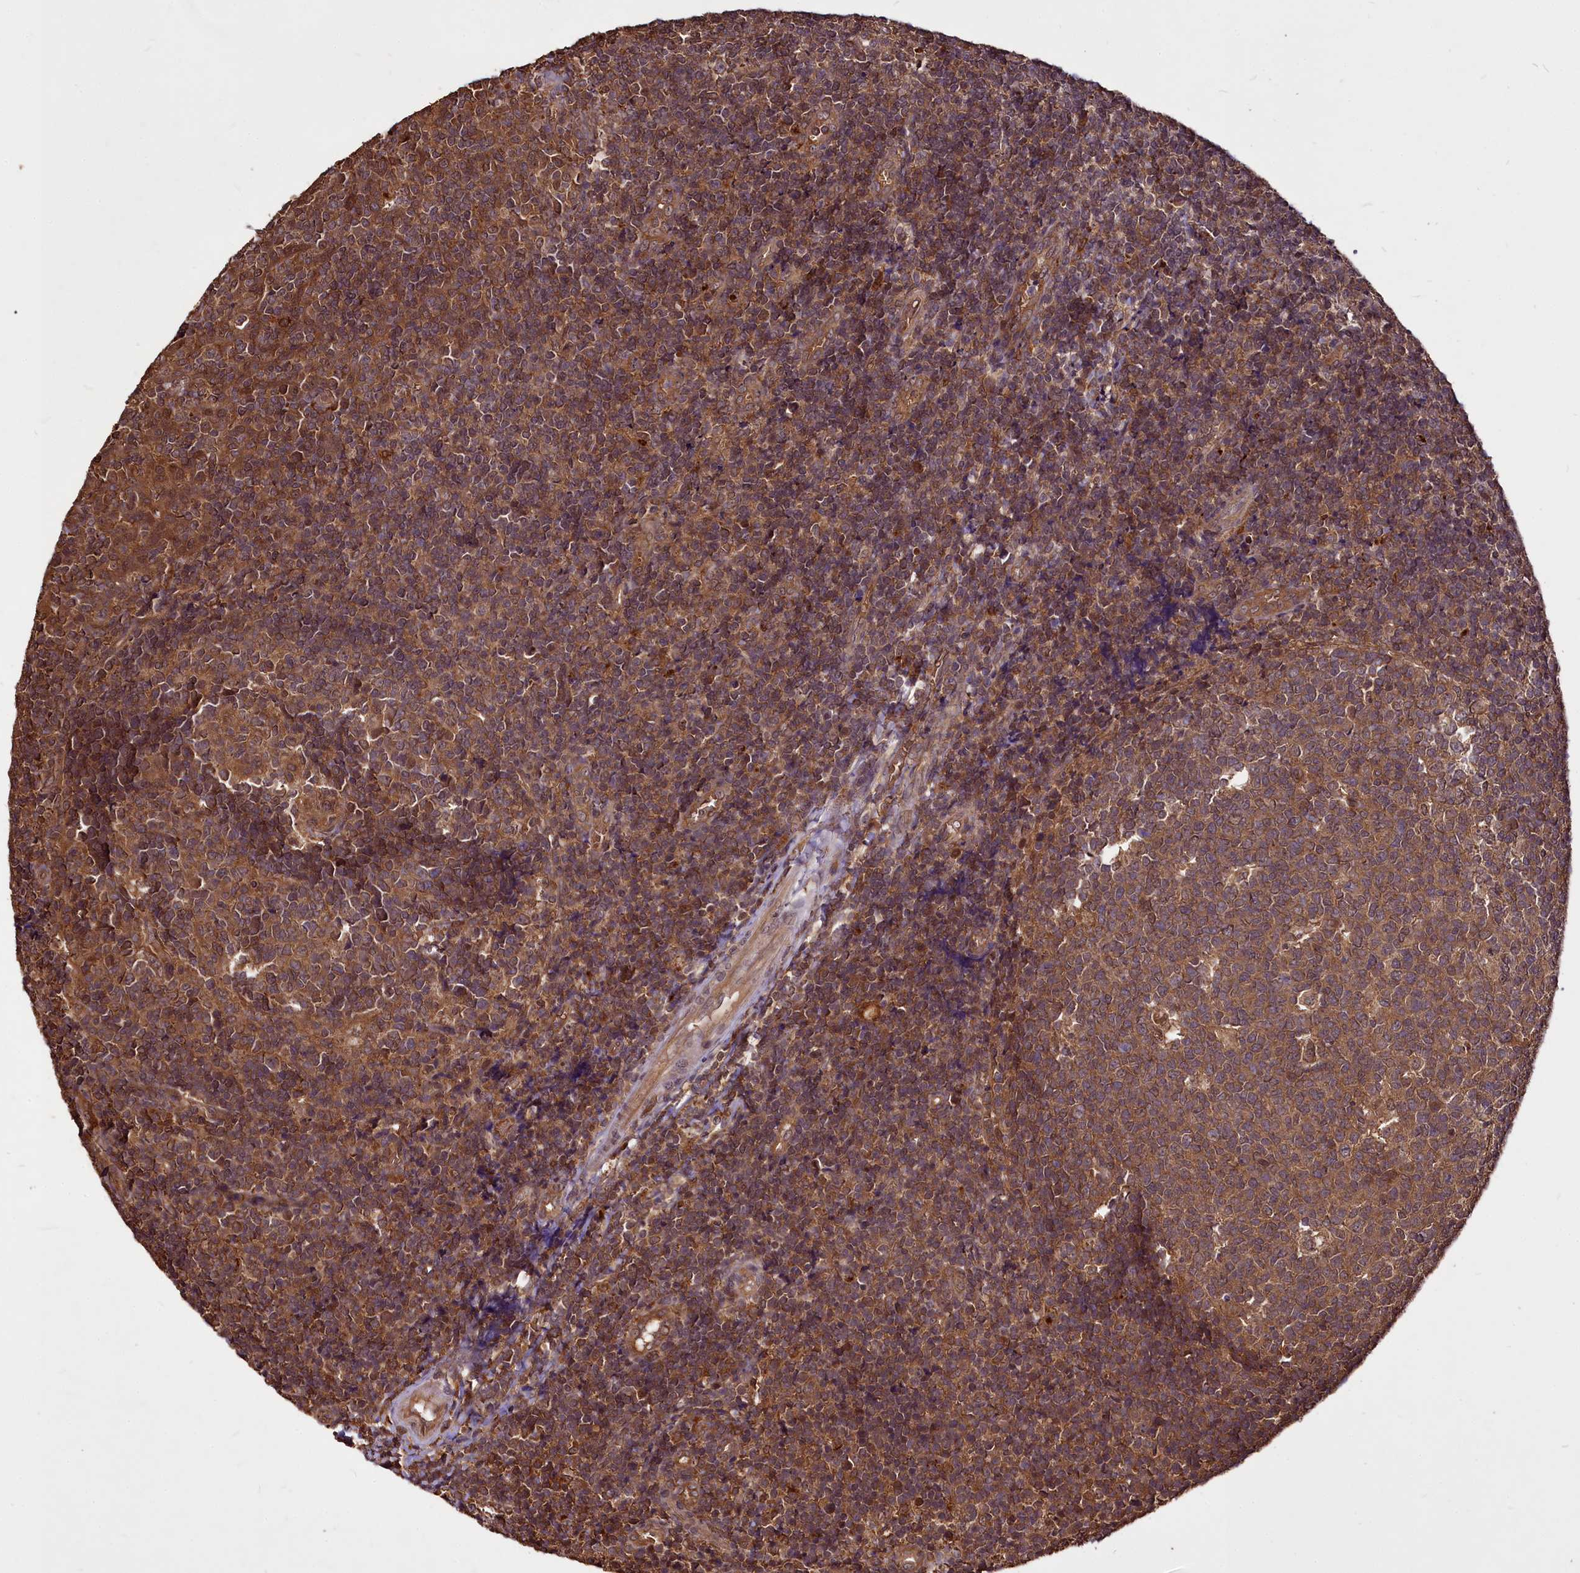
{"staining": {"intensity": "moderate", "quantity": ">75%", "location": "cytoplasmic/membranous"}, "tissue": "tonsil", "cell_type": "Germinal center cells", "image_type": "normal", "snomed": [{"axis": "morphology", "description": "Normal tissue, NOS"}, {"axis": "topography", "description": "Tonsil"}], "caption": "Brown immunohistochemical staining in unremarkable human tonsil demonstrates moderate cytoplasmic/membranous staining in about >75% of germinal center cells.", "gene": "VPS51", "patient": {"sex": "female", "age": 19}}